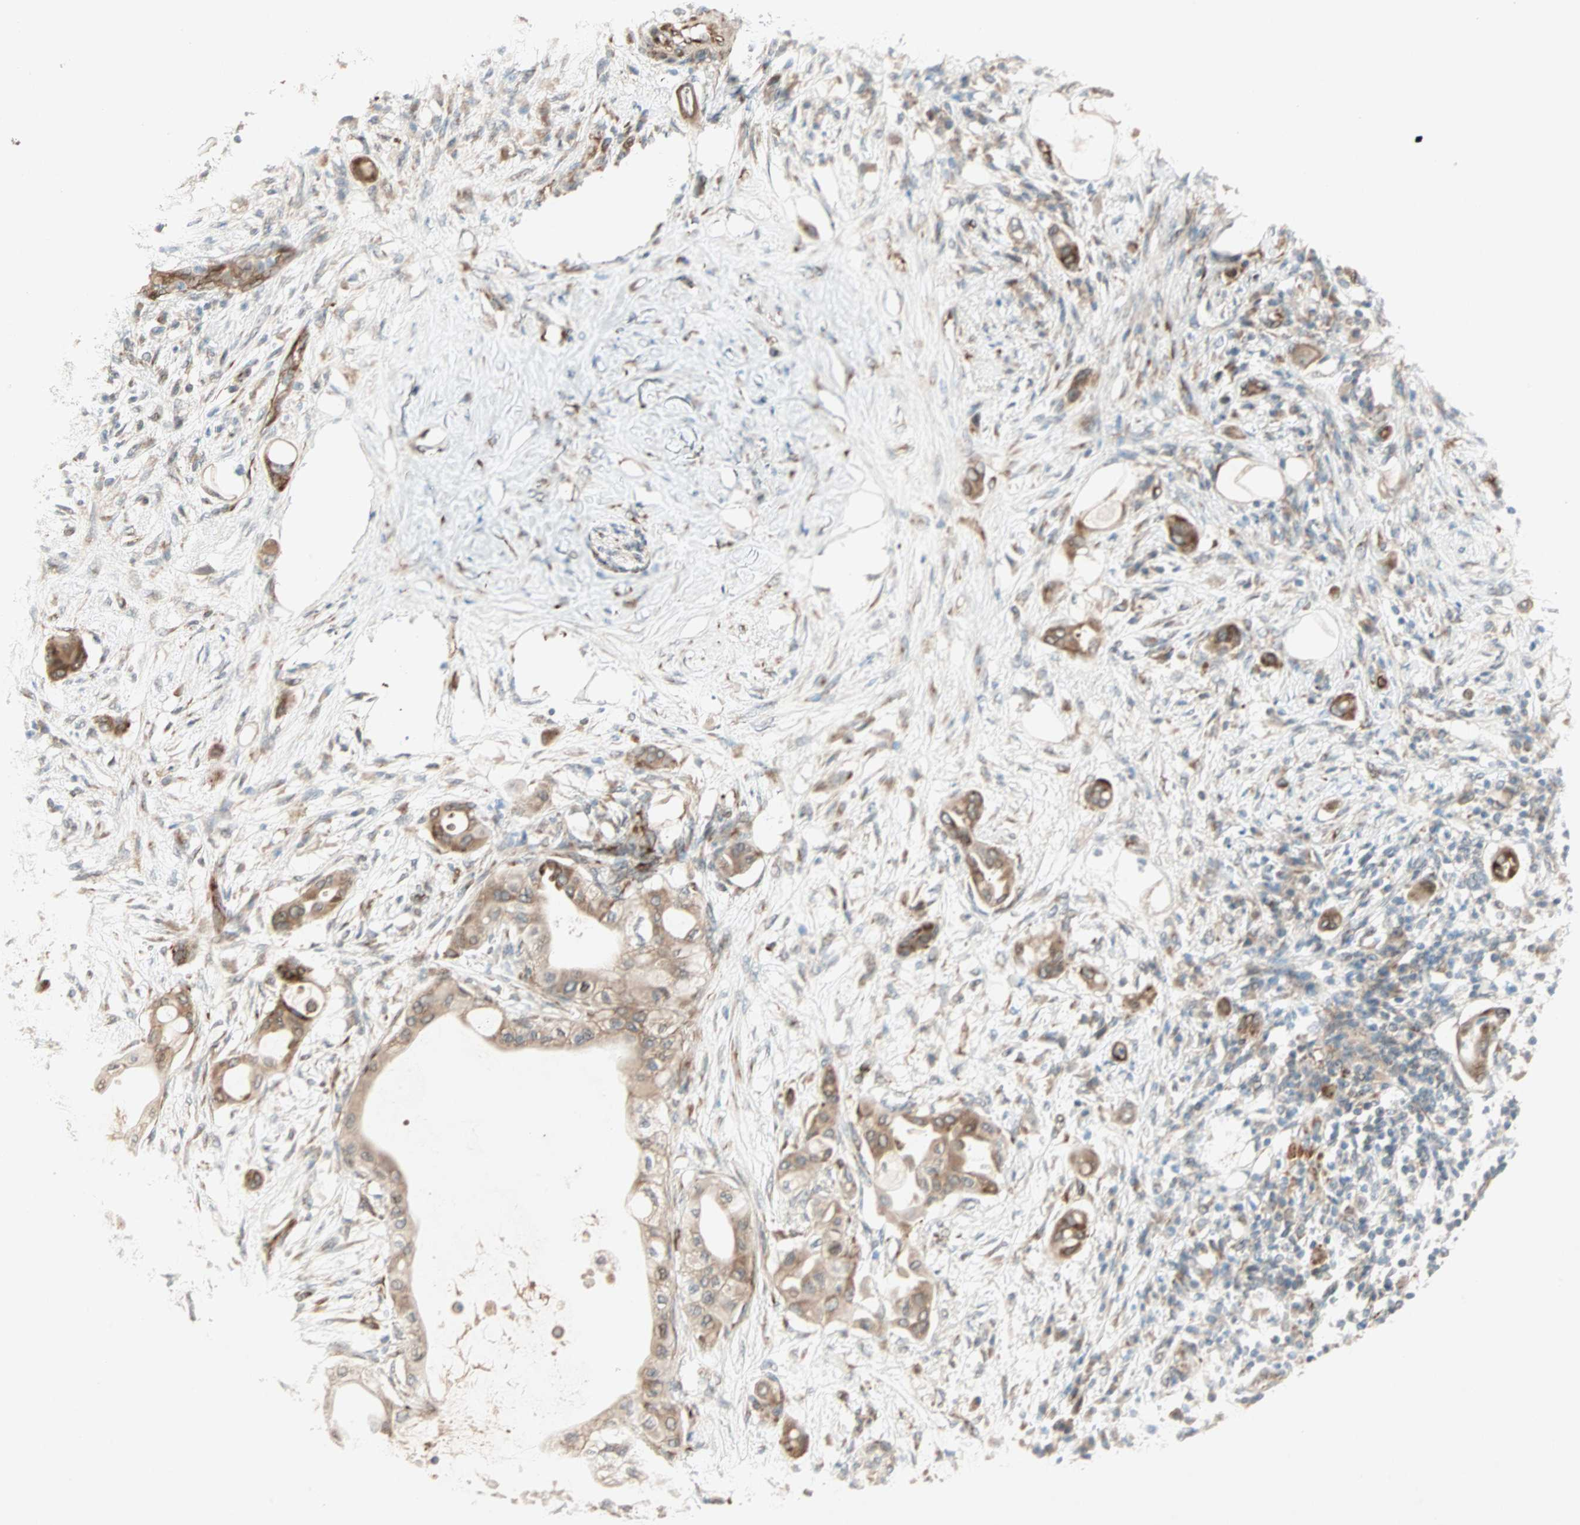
{"staining": {"intensity": "moderate", "quantity": ">75%", "location": "cytoplasmic/membranous"}, "tissue": "pancreatic cancer", "cell_type": "Tumor cells", "image_type": "cancer", "snomed": [{"axis": "morphology", "description": "Adenocarcinoma, NOS"}, {"axis": "morphology", "description": "Adenocarcinoma, metastatic, NOS"}, {"axis": "topography", "description": "Lymph node"}, {"axis": "topography", "description": "Pancreas"}, {"axis": "topography", "description": "Duodenum"}], "caption": "Human adenocarcinoma (pancreatic) stained with a brown dye reveals moderate cytoplasmic/membranous positive staining in about >75% of tumor cells.", "gene": "ZNF37A", "patient": {"sex": "female", "age": 64}}